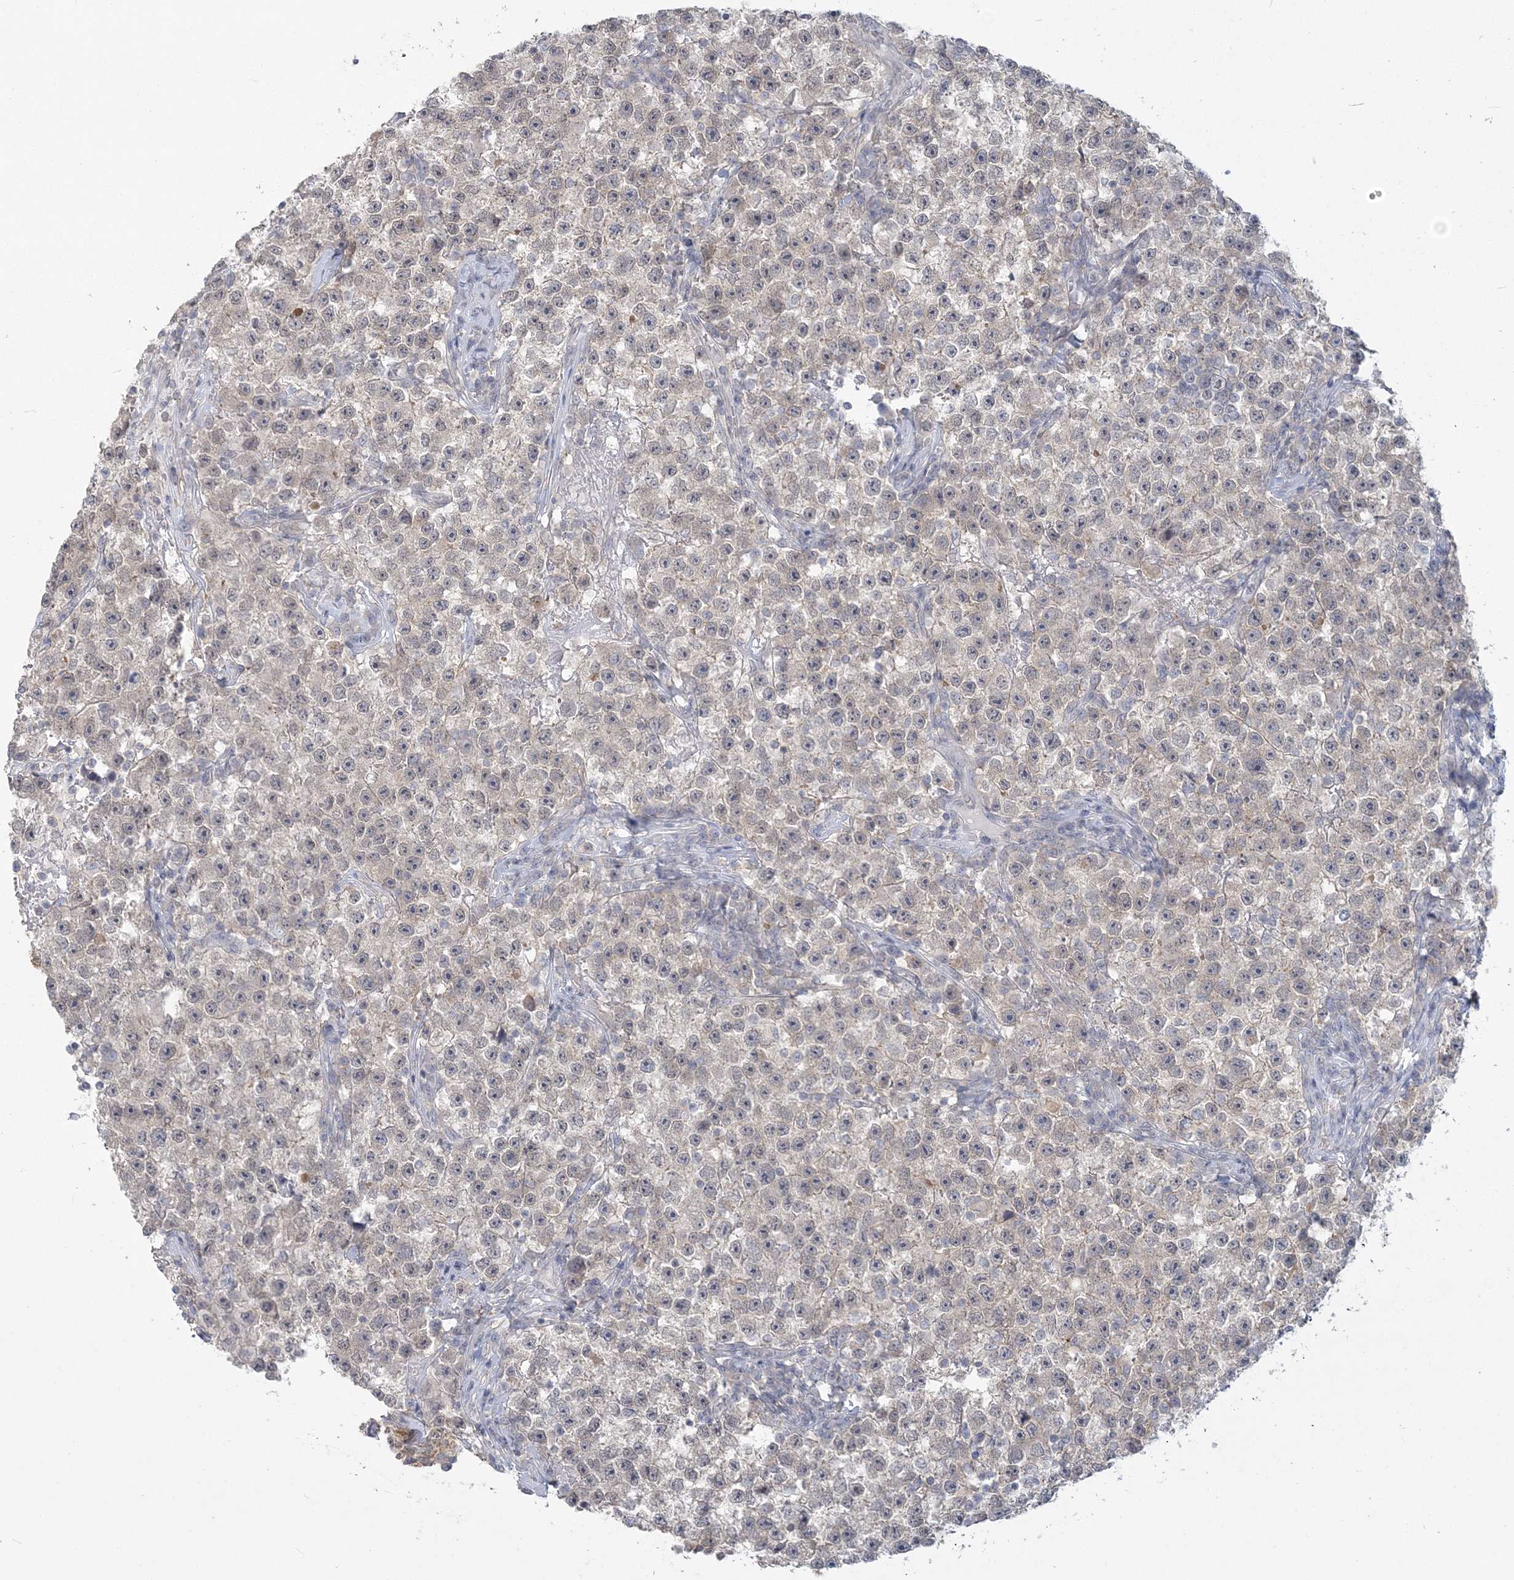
{"staining": {"intensity": "negative", "quantity": "none", "location": "none"}, "tissue": "testis cancer", "cell_type": "Tumor cells", "image_type": "cancer", "snomed": [{"axis": "morphology", "description": "Seminoma, NOS"}, {"axis": "topography", "description": "Testis"}], "caption": "The photomicrograph exhibits no staining of tumor cells in testis cancer.", "gene": "ANKS1A", "patient": {"sex": "male", "age": 22}}